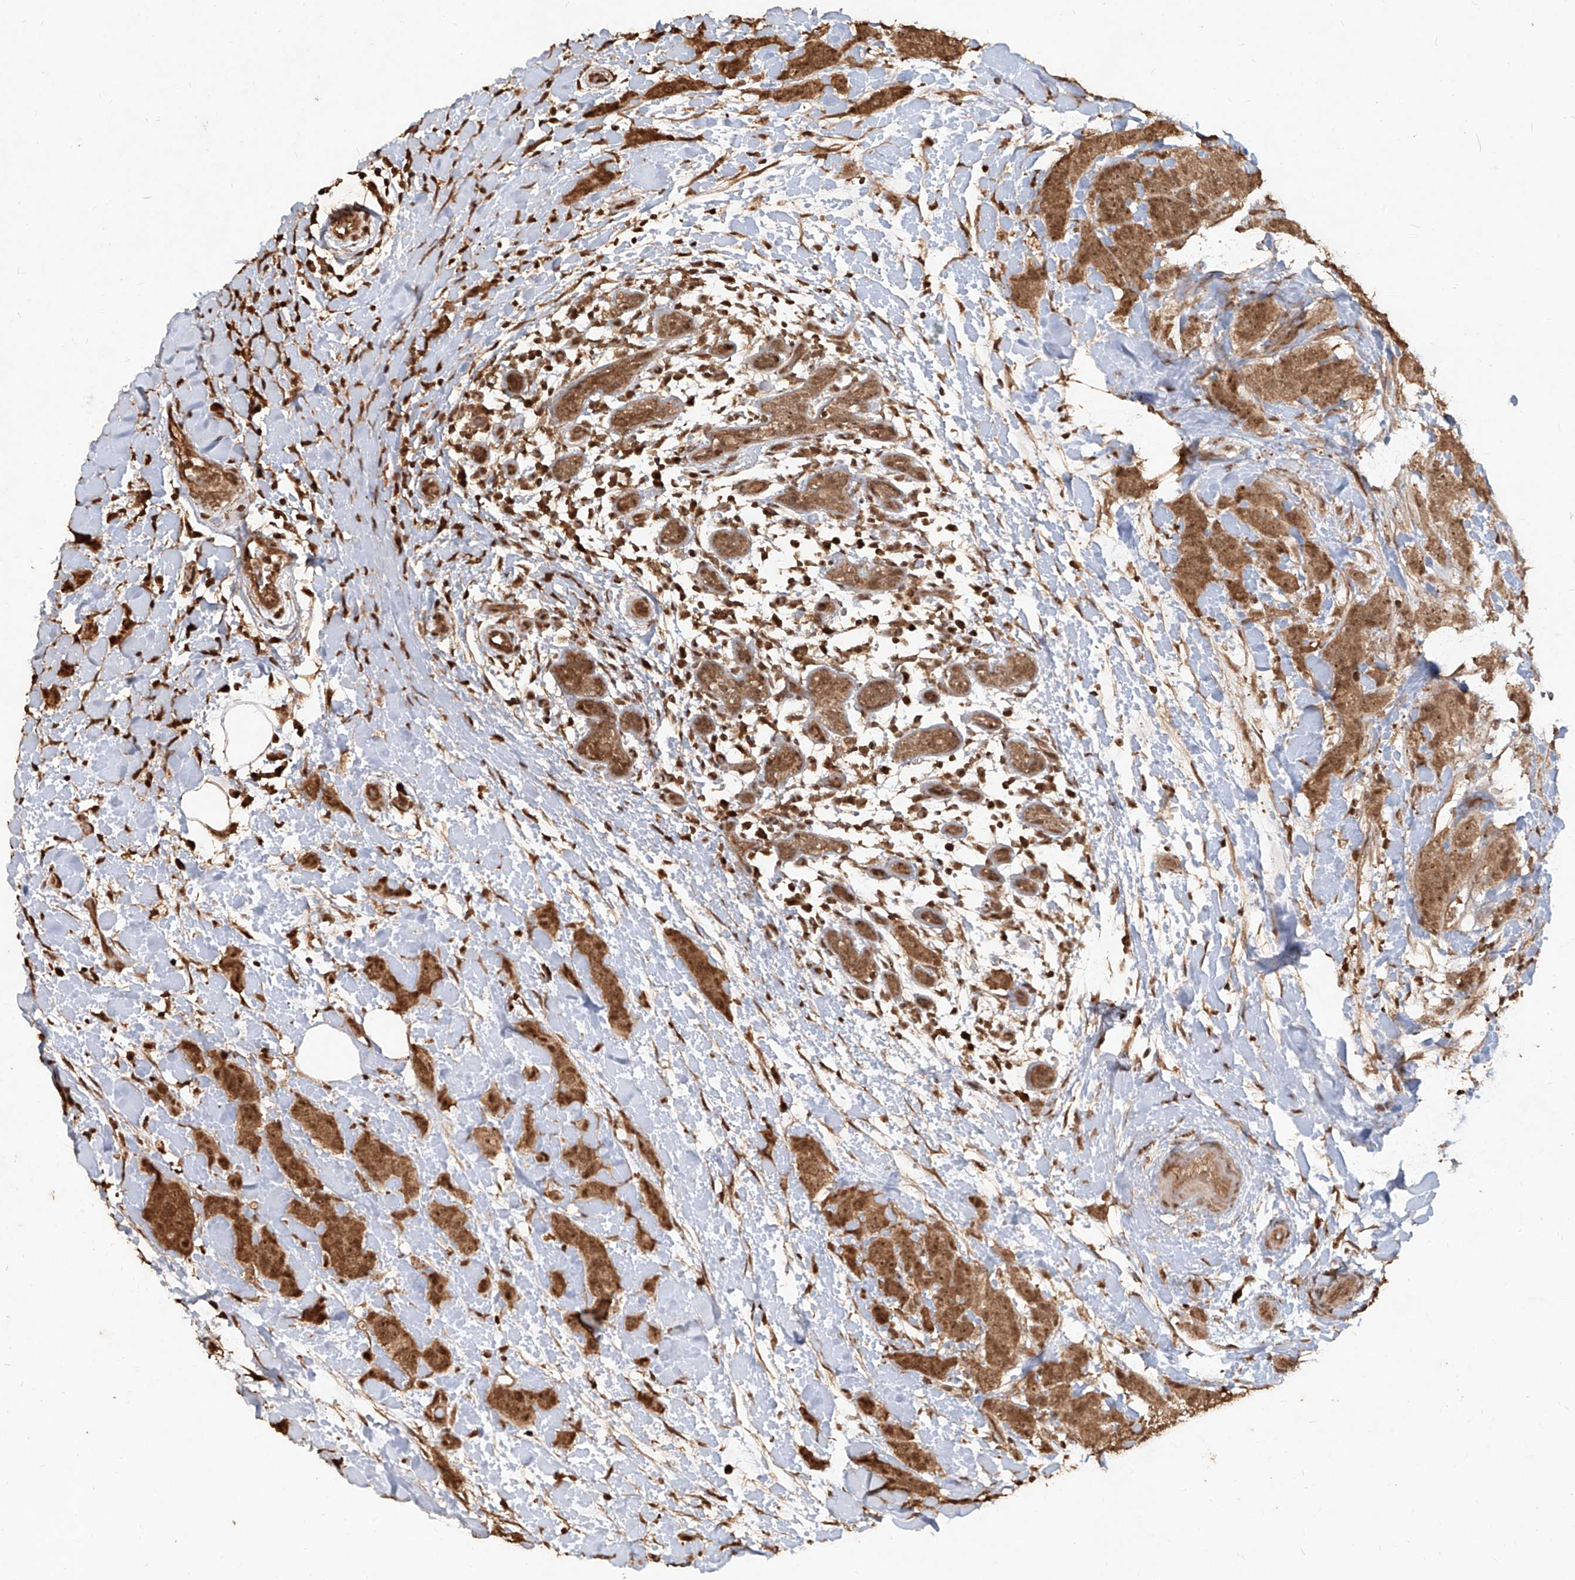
{"staining": {"intensity": "moderate", "quantity": ">75%", "location": "cytoplasmic/membranous,nuclear"}, "tissue": "breast cancer", "cell_type": "Tumor cells", "image_type": "cancer", "snomed": [{"axis": "morphology", "description": "Normal tissue, NOS"}, {"axis": "morphology", "description": "Duct carcinoma"}, {"axis": "topography", "description": "Breast"}], "caption": "IHC image of human intraductal carcinoma (breast) stained for a protein (brown), which exhibits medium levels of moderate cytoplasmic/membranous and nuclear expression in approximately >75% of tumor cells.", "gene": "UBE2K", "patient": {"sex": "female", "age": 40}}